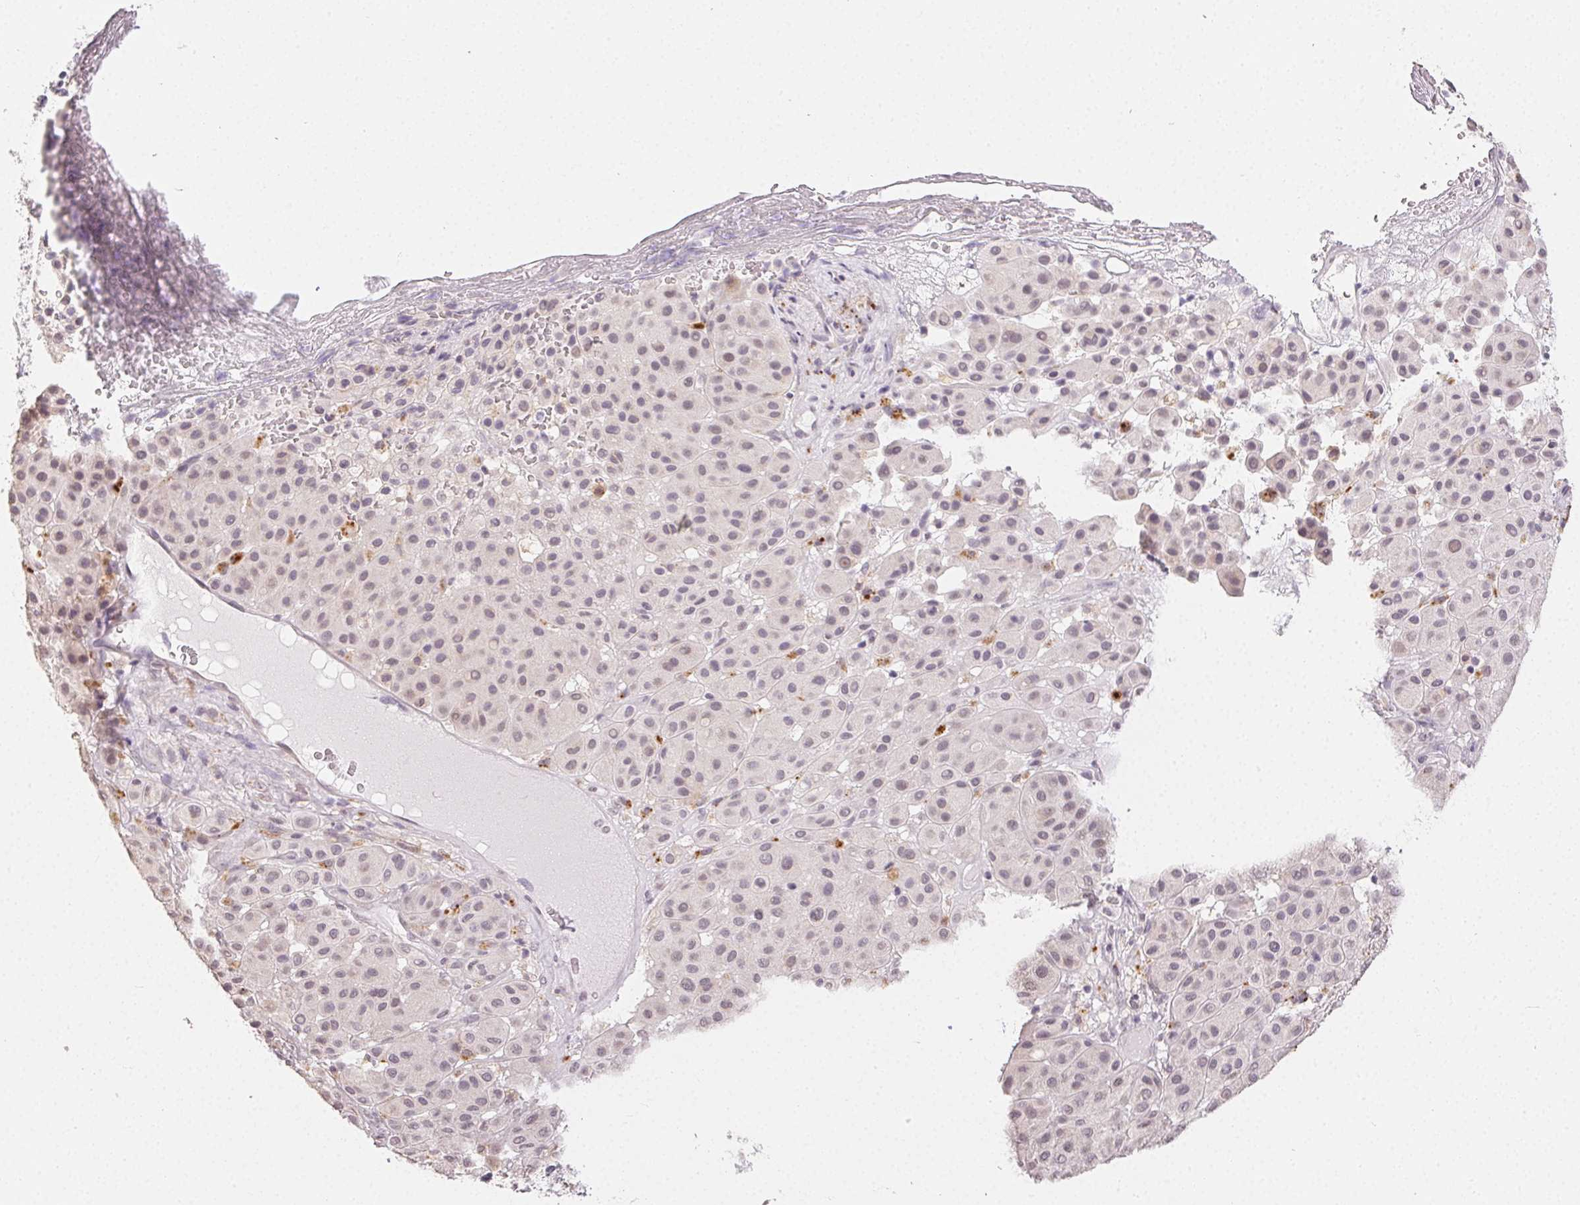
{"staining": {"intensity": "weak", "quantity": "<25%", "location": "cytoplasmic/membranous"}, "tissue": "melanoma", "cell_type": "Tumor cells", "image_type": "cancer", "snomed": [{"axis": "morphology", "description": "Malignant melanoma, Metastatic site"}, {"axis": "topography", "description": "Smooth muscle"}], "caption": "An immunohistochemistry (IHC) micrograph of melanoma is shown. There is no staining in tumor cells of melanoma.", "gene": "TMEM174", "patient": {"sex": "male", "age": 41}}